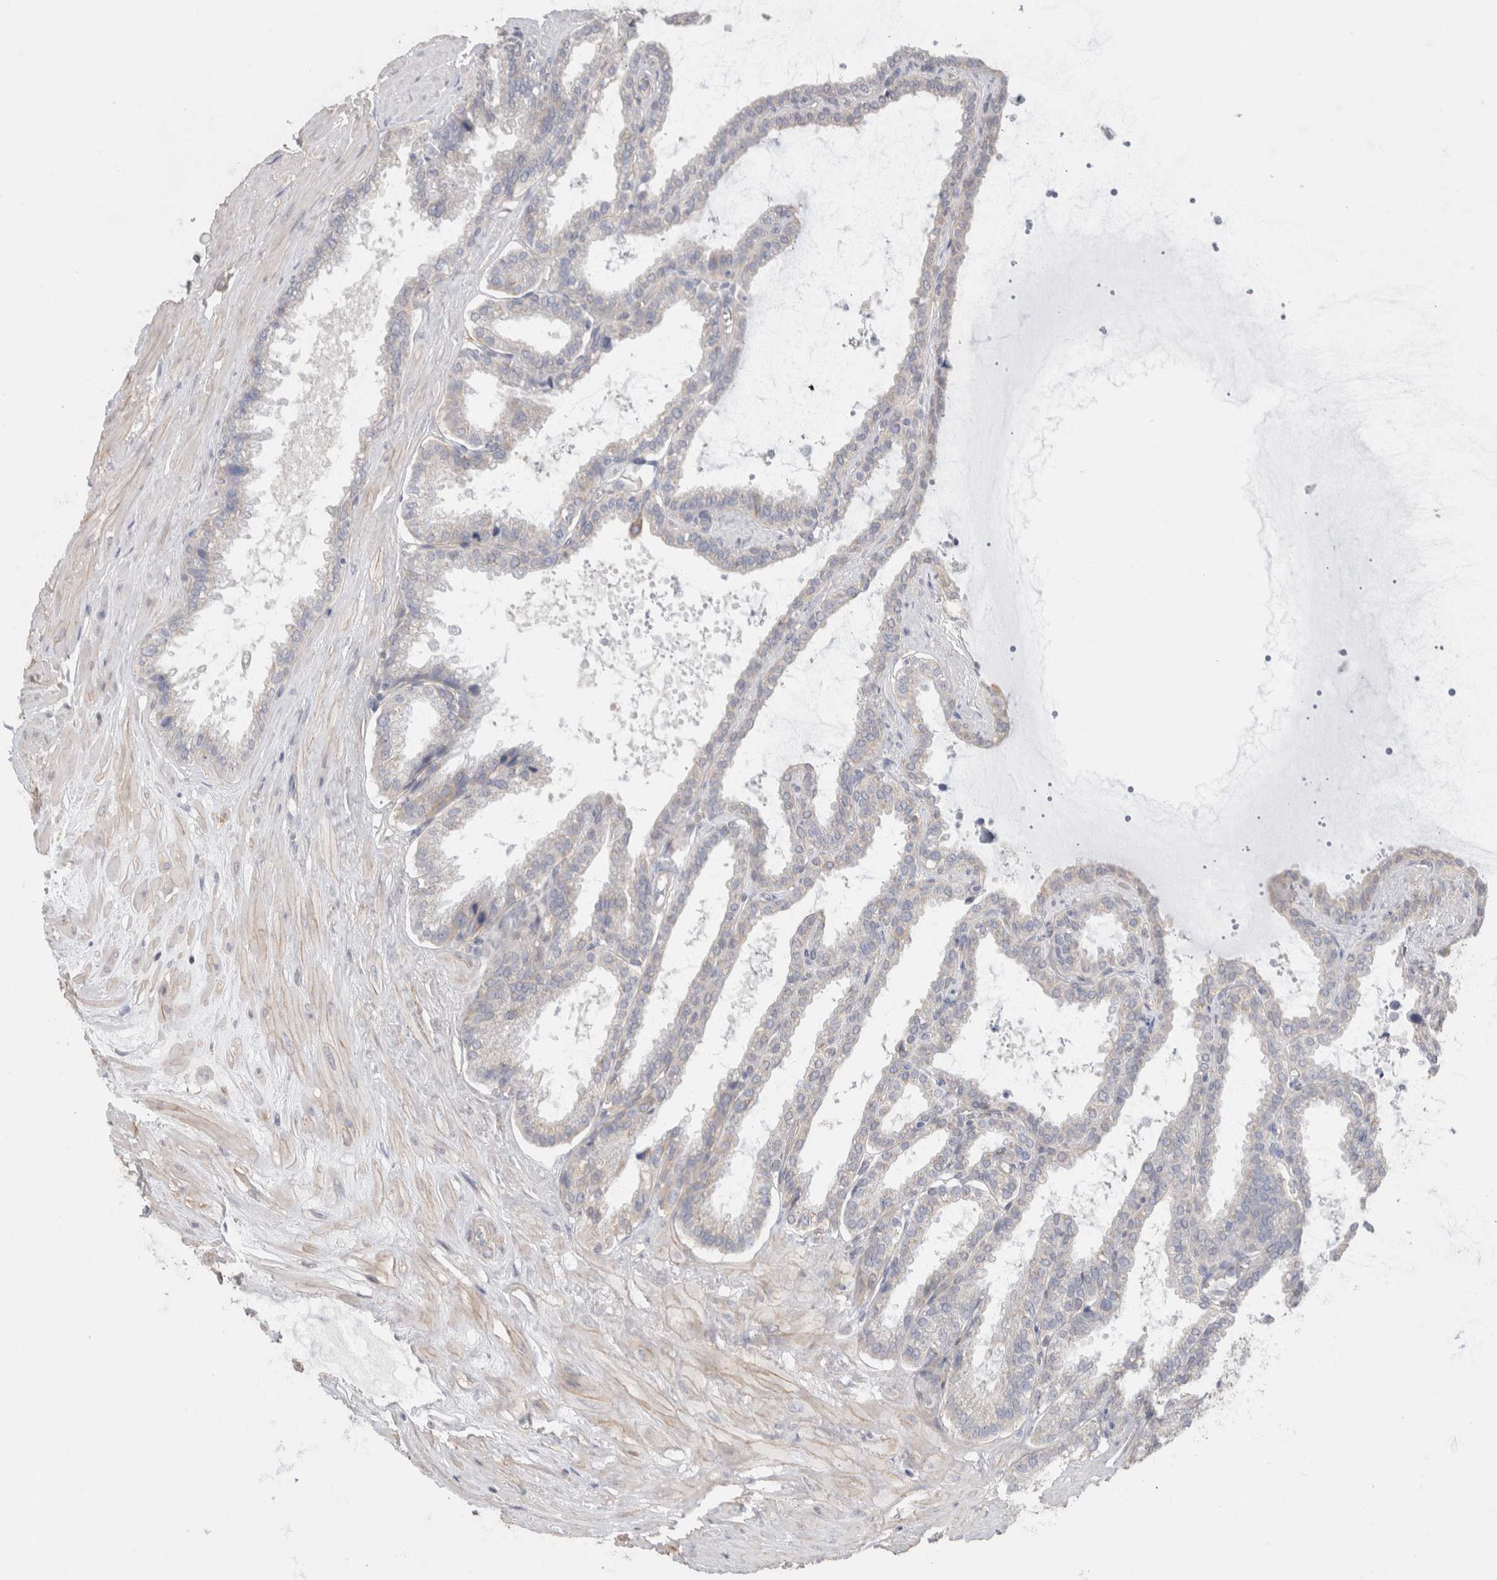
{"staining": {"intensity": "negative", "quantity": "none", "location": "none"}, "tissue": "seminal vesicle", "cell_type": "Glandular cells", "image_type": "normal", "snomed": [{"axis": "morphology", "description": "Normal tissue, NOS"}, {"axis": "topography", "description": "Seminal veicle"}], "caption": "Glandular cells show no significant protein staining in unremarkable seminal vesicle.", "gene": "DMD", "patient": {"sex": "male", "age": 46}}